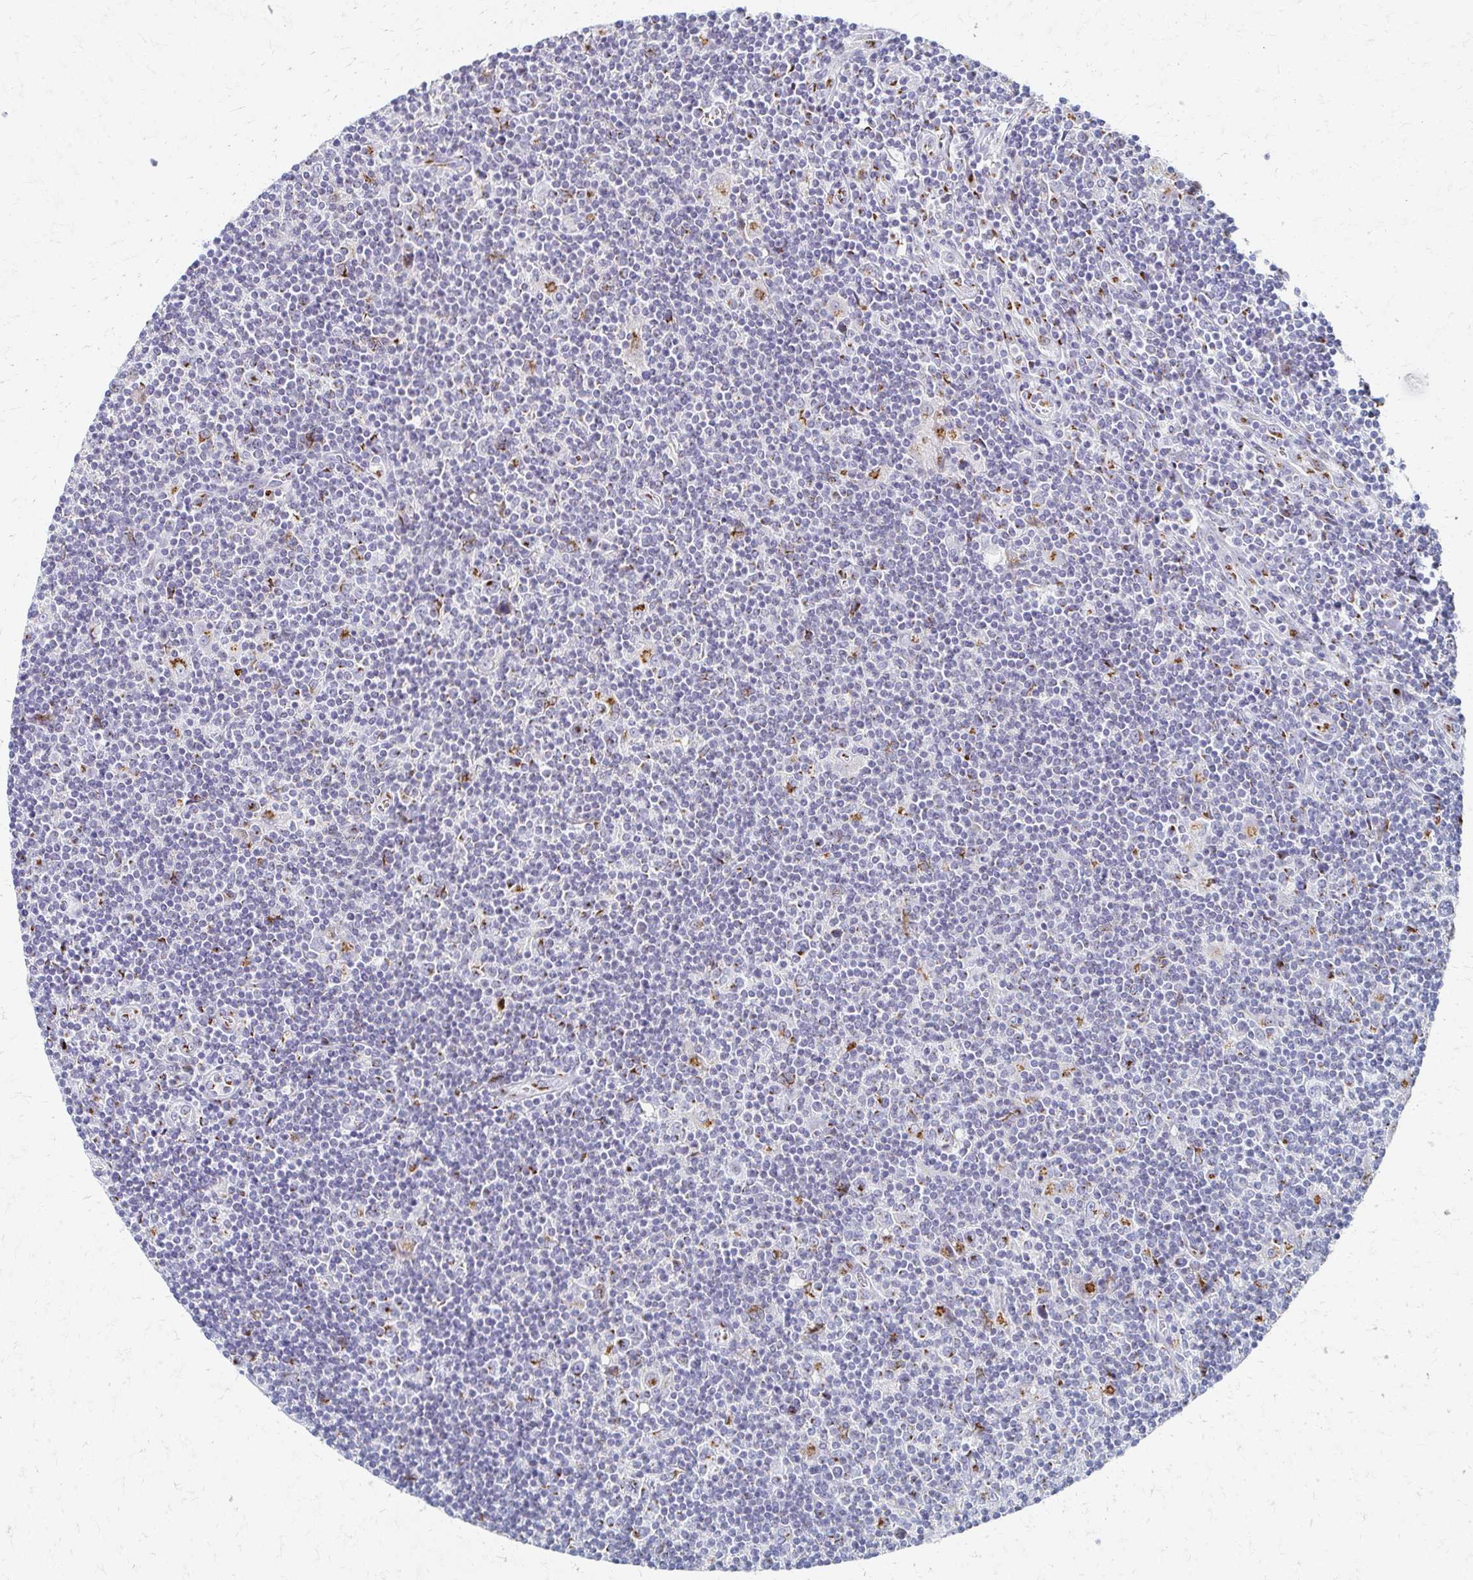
{"staining": {"intensity": "moderate", "quantity": "<25%", "location": "cytoplasmic/membranous"}, "tissue": "lymphoma", "cell_type": "Tumor cells", "image_type": "cancer", "snomed": [{"axis": "morphology", "description": "Hodgkin's disease, NOS"}, {"axis": "topography", "description": "Lymph node"}], "caption": "Moderate cytoplasmic/membranous staining for a protein is seen in approximately <25% of tumor cells of Hodgkin's disease using immunohistochemistry (IHC).", "gene": "TM9SF1", "patient": {"sex": "male", "age": 40}}